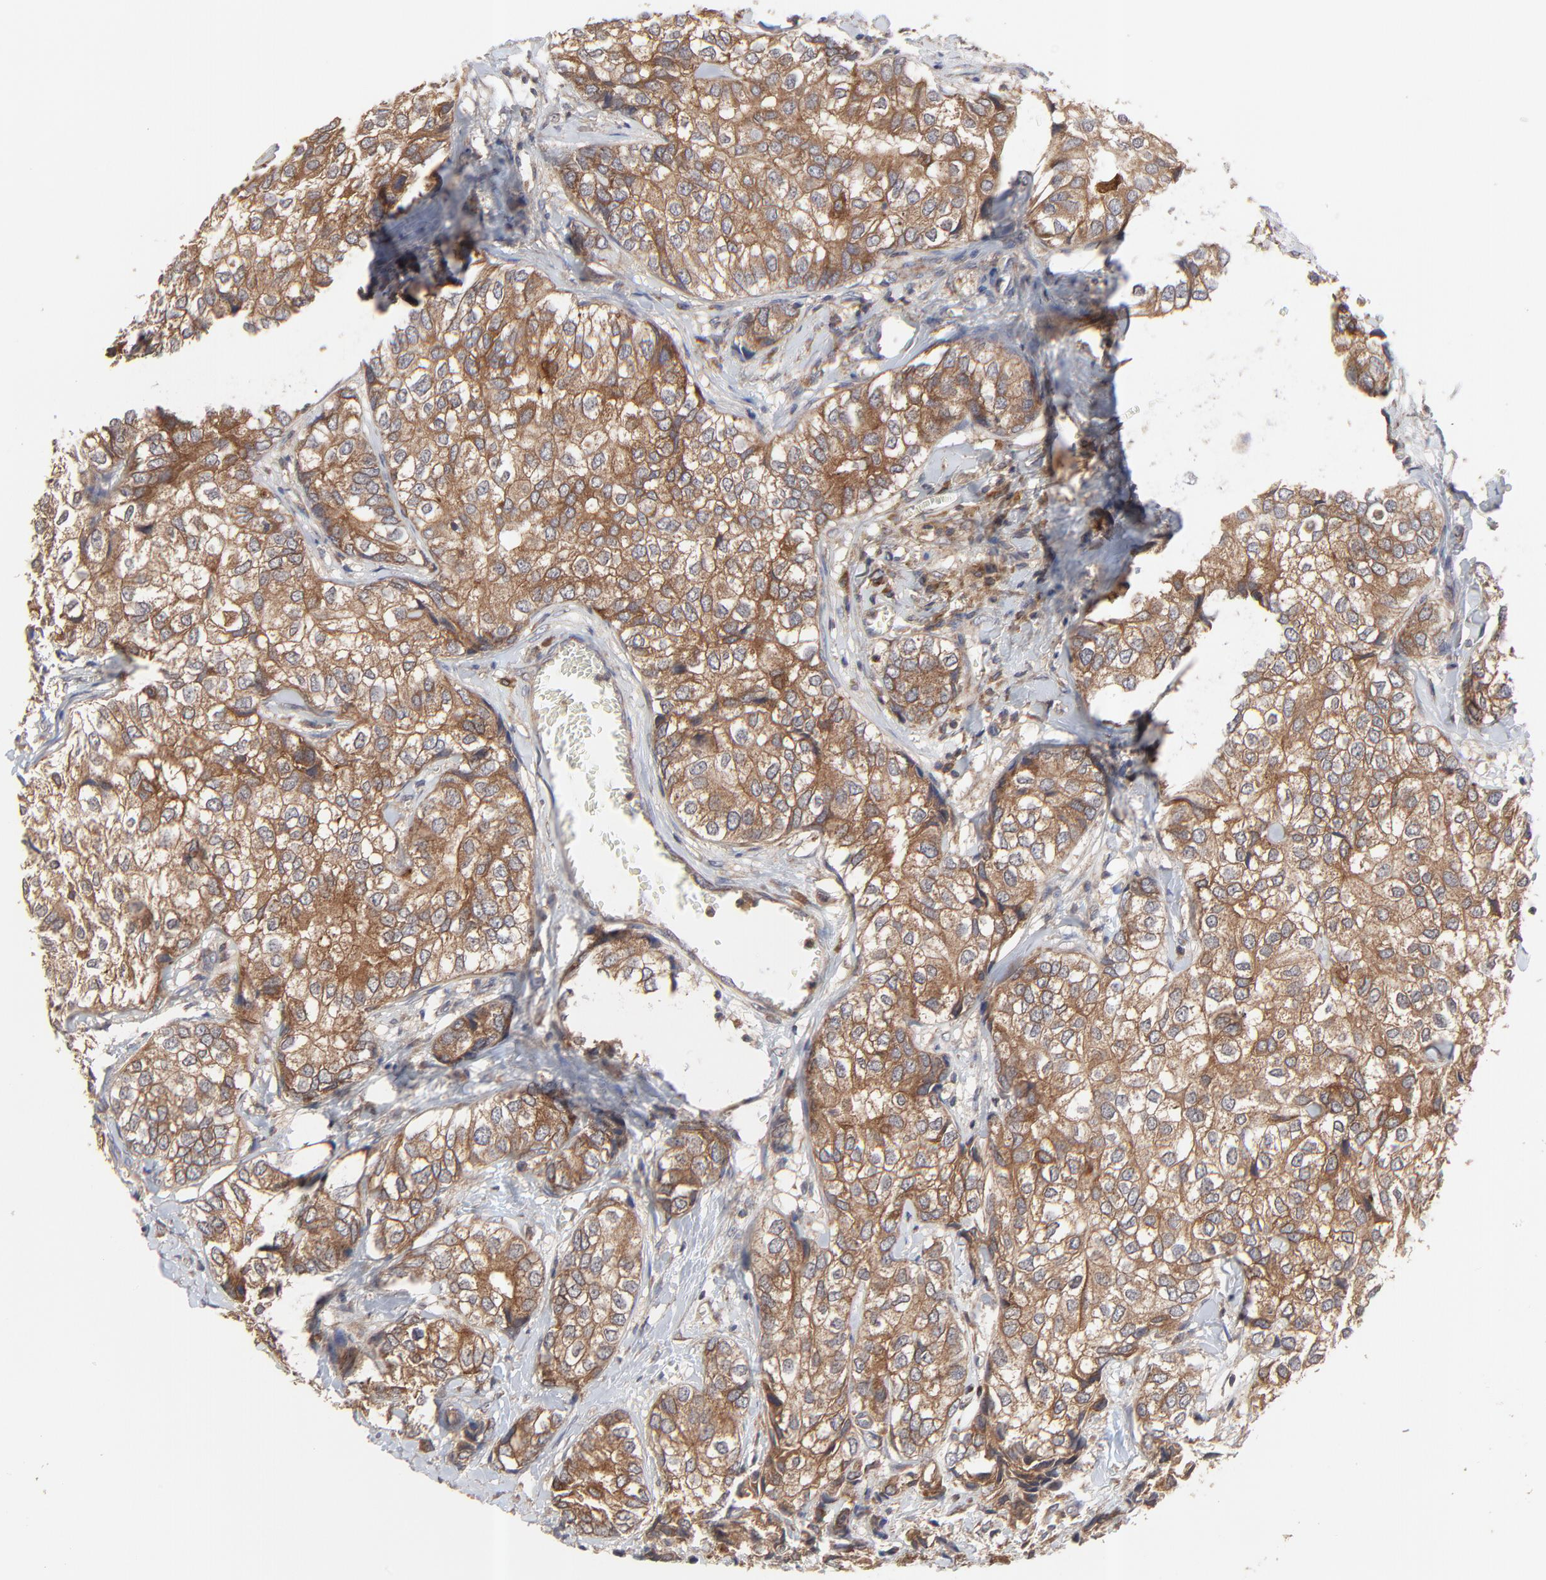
{"staining": {"intensity": "strong", "quantity": ">75%", "location": "cytoplasmic/membranous"}, "tissue": "breast cancer", "cell_type": "Tumor cells", "image_type": "cancer", "snomed": [{"axis": "morphology", "description": "Duct carcinoma"}, {"axis": "topography", "description": "Breast"}], "caption": "Immunohistochemical staining of human breast cancer shows high levels of strong cytoplasmic/membranous protein expression in approximately >75% of tumor cells.", "gene": "RAB9A", "patient": {"sex": "female", "age": 68}}